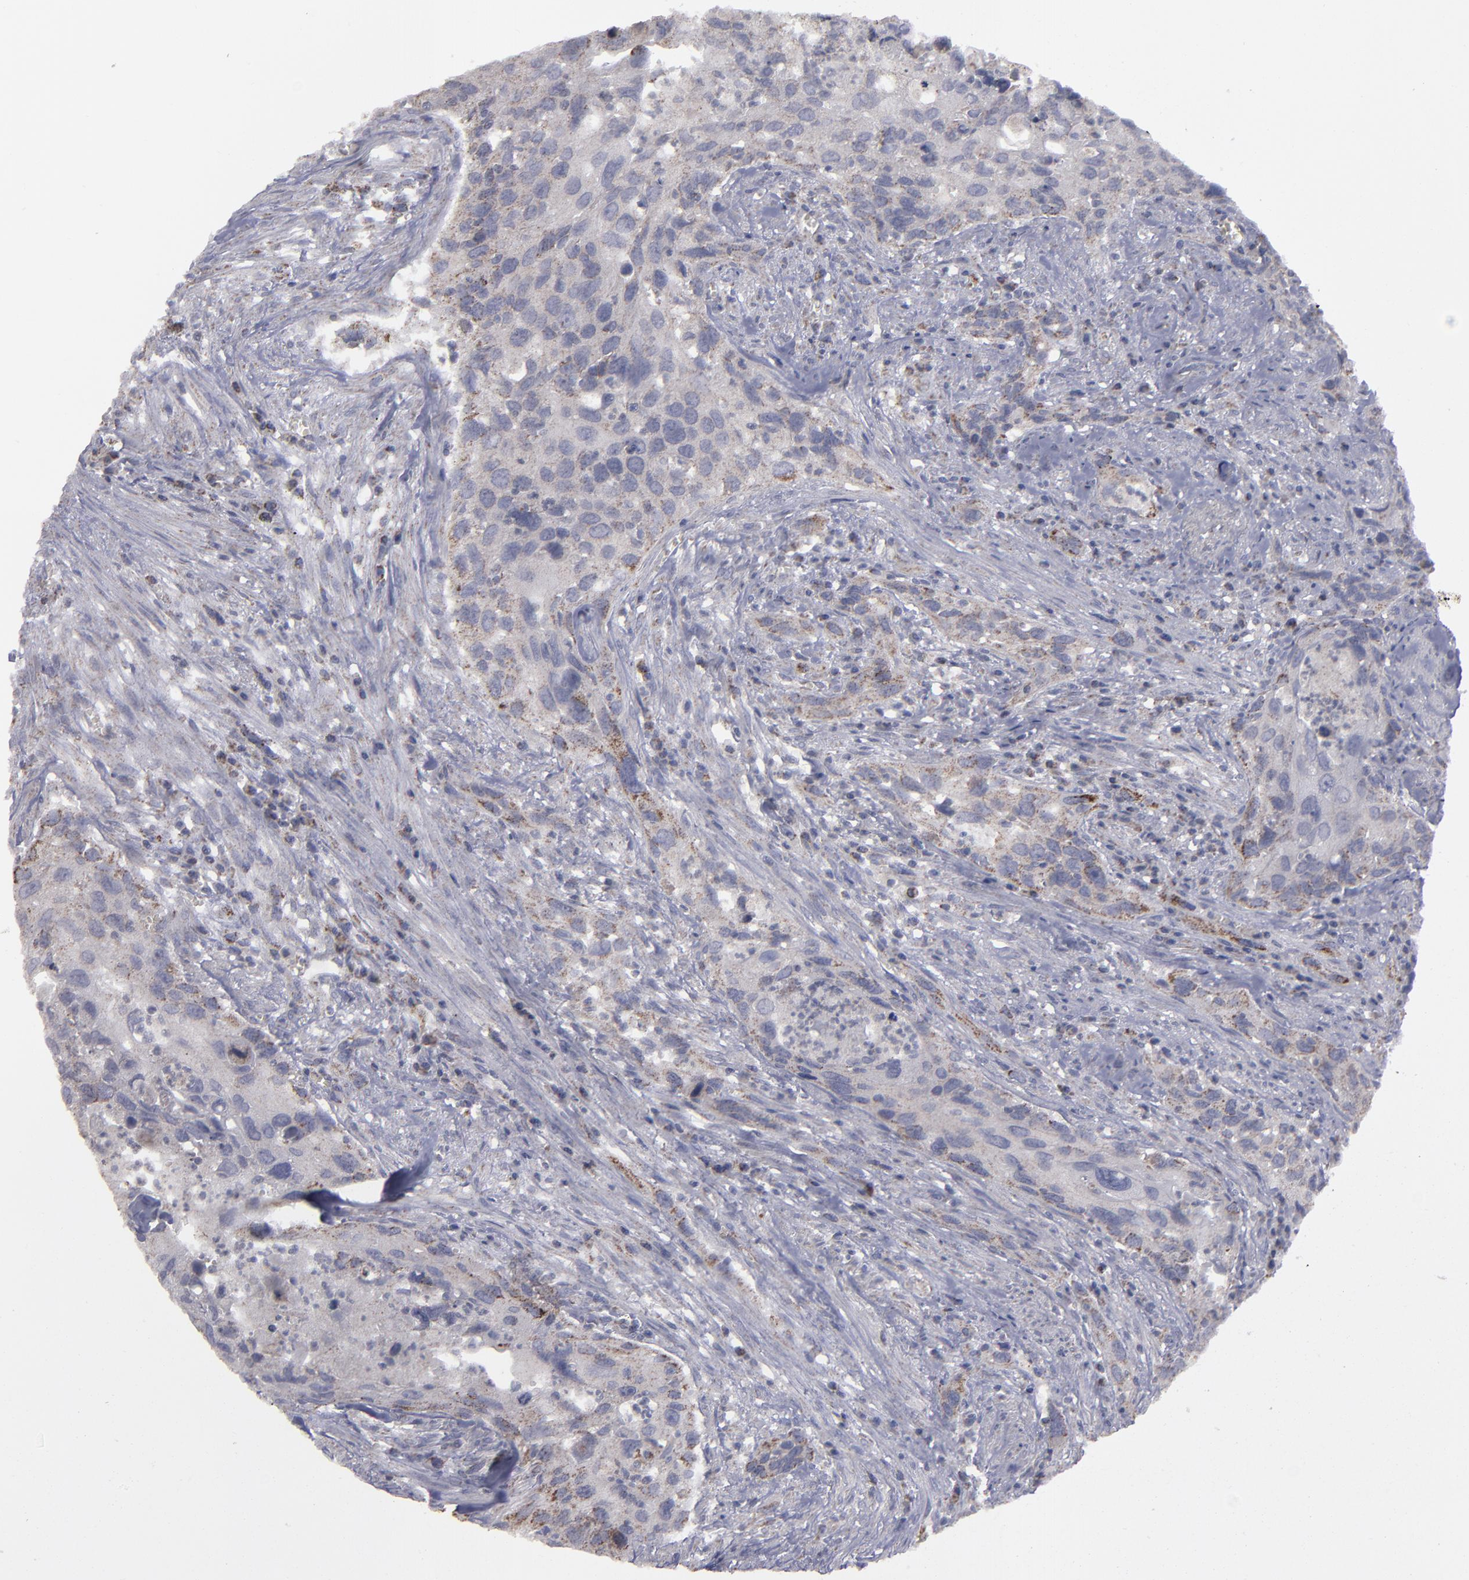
{"staining": {"intensity": "moderate", "quantity": ">75%", "location": "cytoplasmic/membranous"}, "tissue": "urothelial cancer", "cell_type": "Tumor cells", "image_type": "cancer", "snomed": [{"axis": "morphology", "description": "Urothelial carcinoma, High grade"}, {"axis": "topography", "description": "Urinary bladder"}], "caption": "The micrograph displays immunohistochemical staining of high-grade urothelial carcinoma. There is moderate cytoplasmic/membranous expression is identified in about >75% of tumor cells. Using DAB (brown) and hematoxylin (blue) stains, captured at high magnification using brightfield microscopy.", "gene": "MYOM2", "patient": {"sex": "male", "age": 71}}